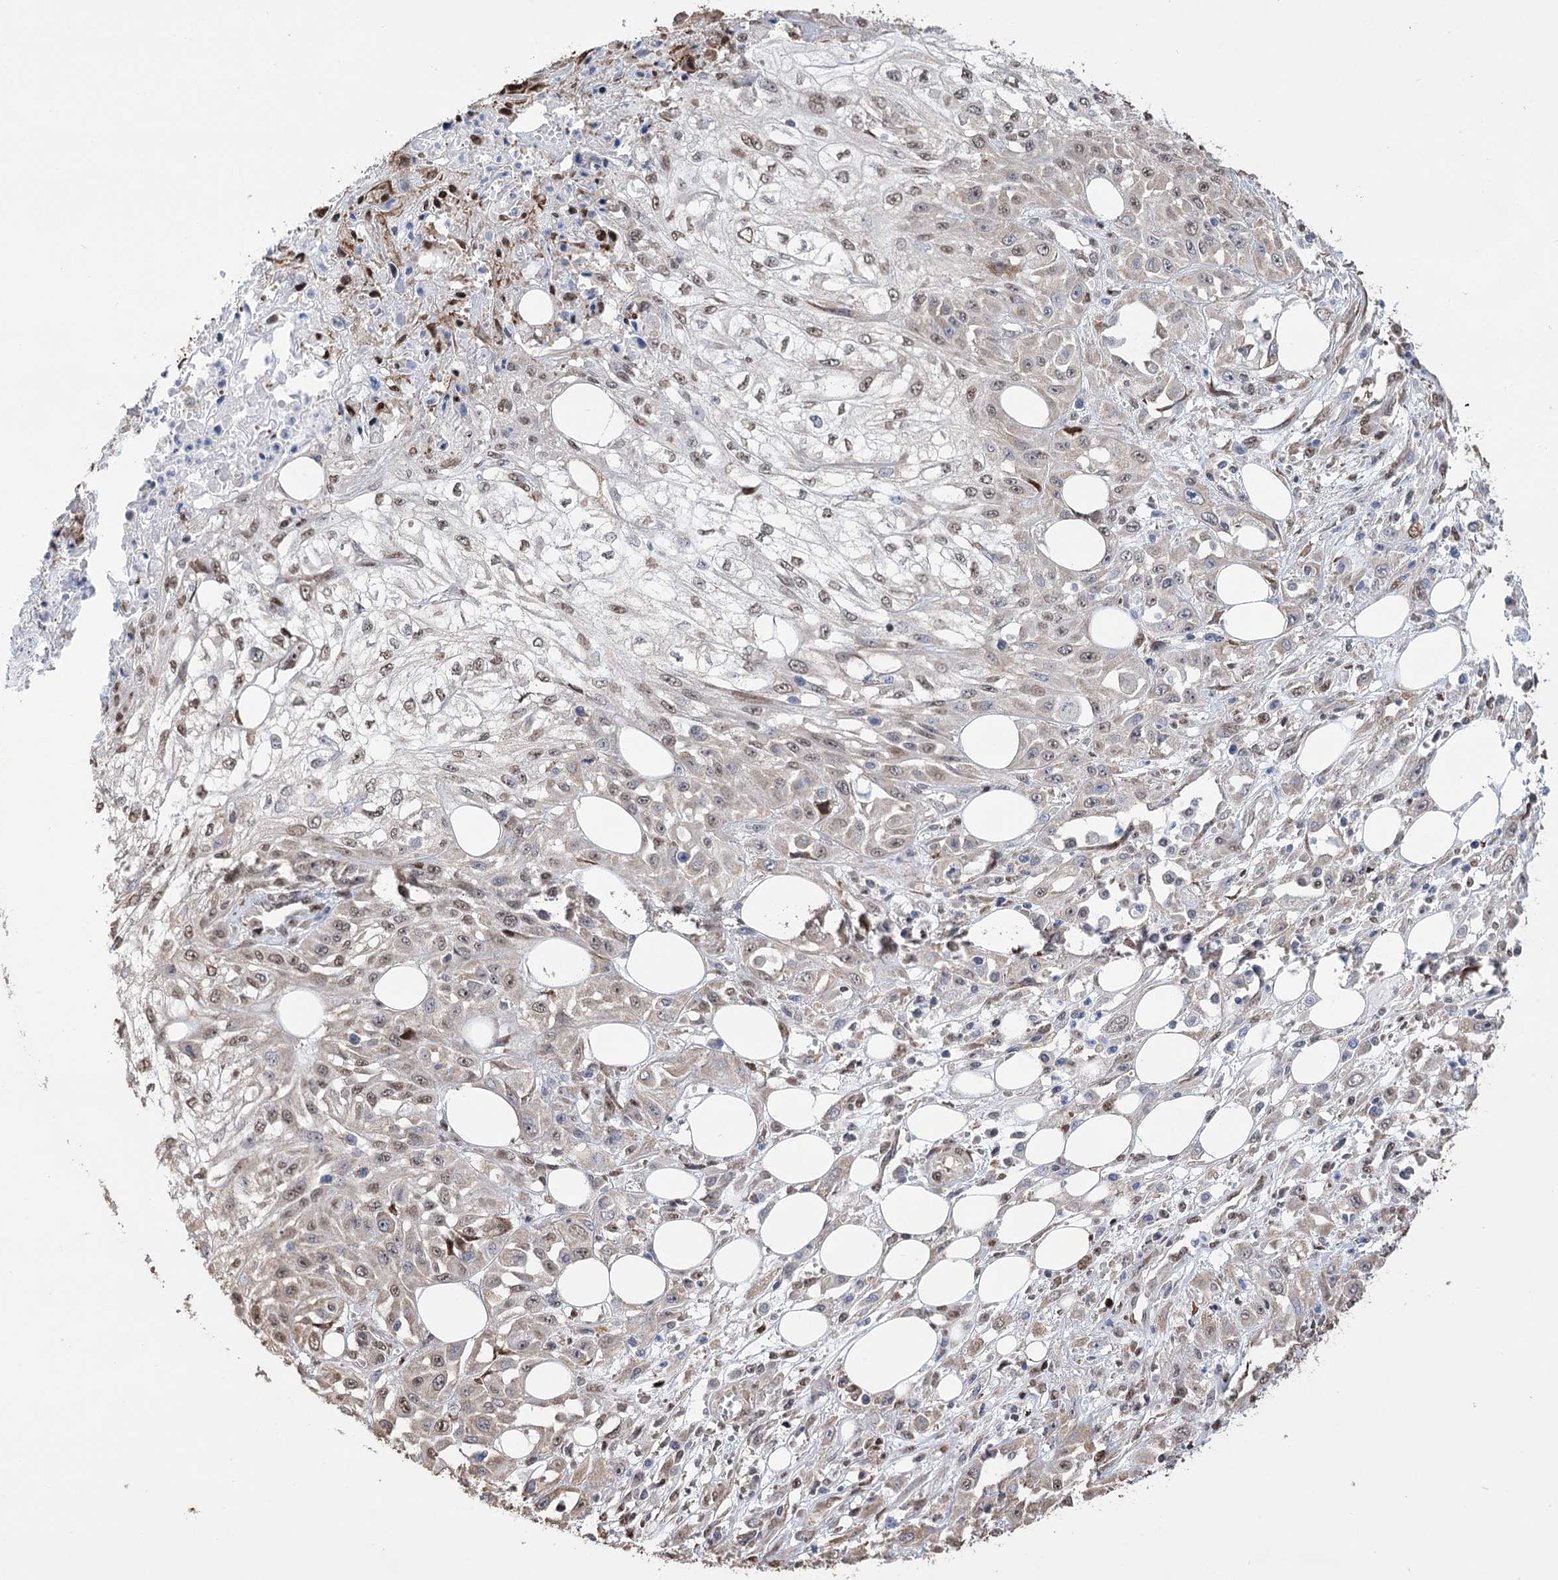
{"staining": {"intensity": "weak", "quantity": ">75%", "location": "nuclear"}, "tissue": "skin cancer", "cell_type": "Tumor cells", "image_type": "cancer", "snomed": [{"axis": "morphology", "description": "Squamous cell carcinoma, NOS"}, {"axis": "morphology", "description": "Squamous cell carcinoma, metastatic, NOS"}, {"axis": "topography", "description": "Skin"}, {"axis": "topography", "description": "Lymph node"}], "caption": "Squamous cell carcinoma (skin) tissue shows weak nuclear expression in about >75% of tumor cells", "gene": "NFU1", "patient": {"sex": "male", "age": 75}}